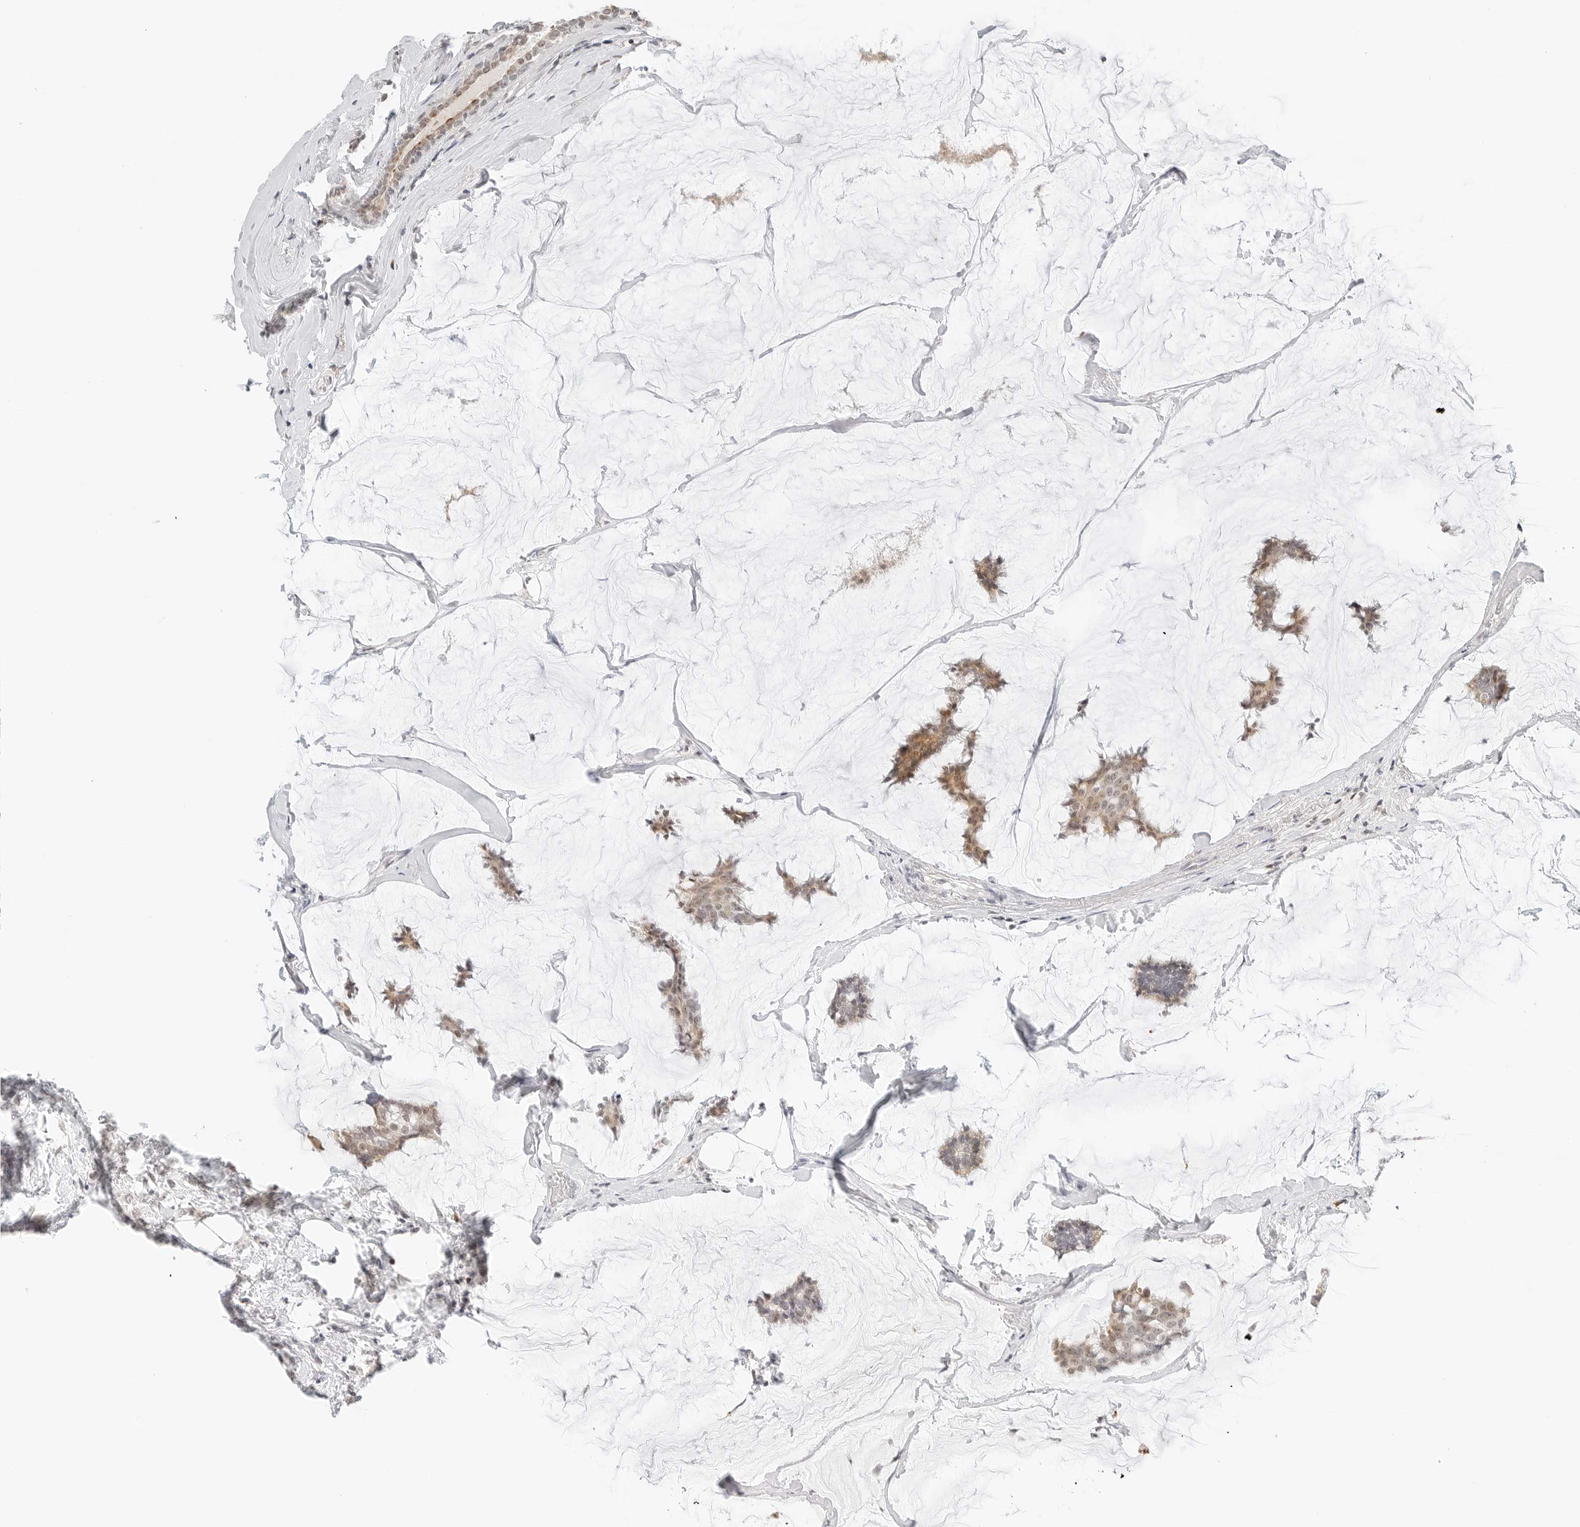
{"staining": {"intensity": "moderate", "quantity": "25%-75%", "location": "cytoplasmic/membranous,nuclear"}, "tissue": "breast cancer", "cell_type": "Tumor cells", "image_type": "cancer", "snomed": [{"axis": "morphology", "description": "Duct carcinoma"}, {"axis": "topography", "description": "Breast"}], "caption": "A brown stain shows moderate cytoplasmic/membranous and nuclear positivity of a protein in breast intraductal carcinoma tumor cells.", "gene": "NEO1", "patient": {"sex": "female", "age": 93}}